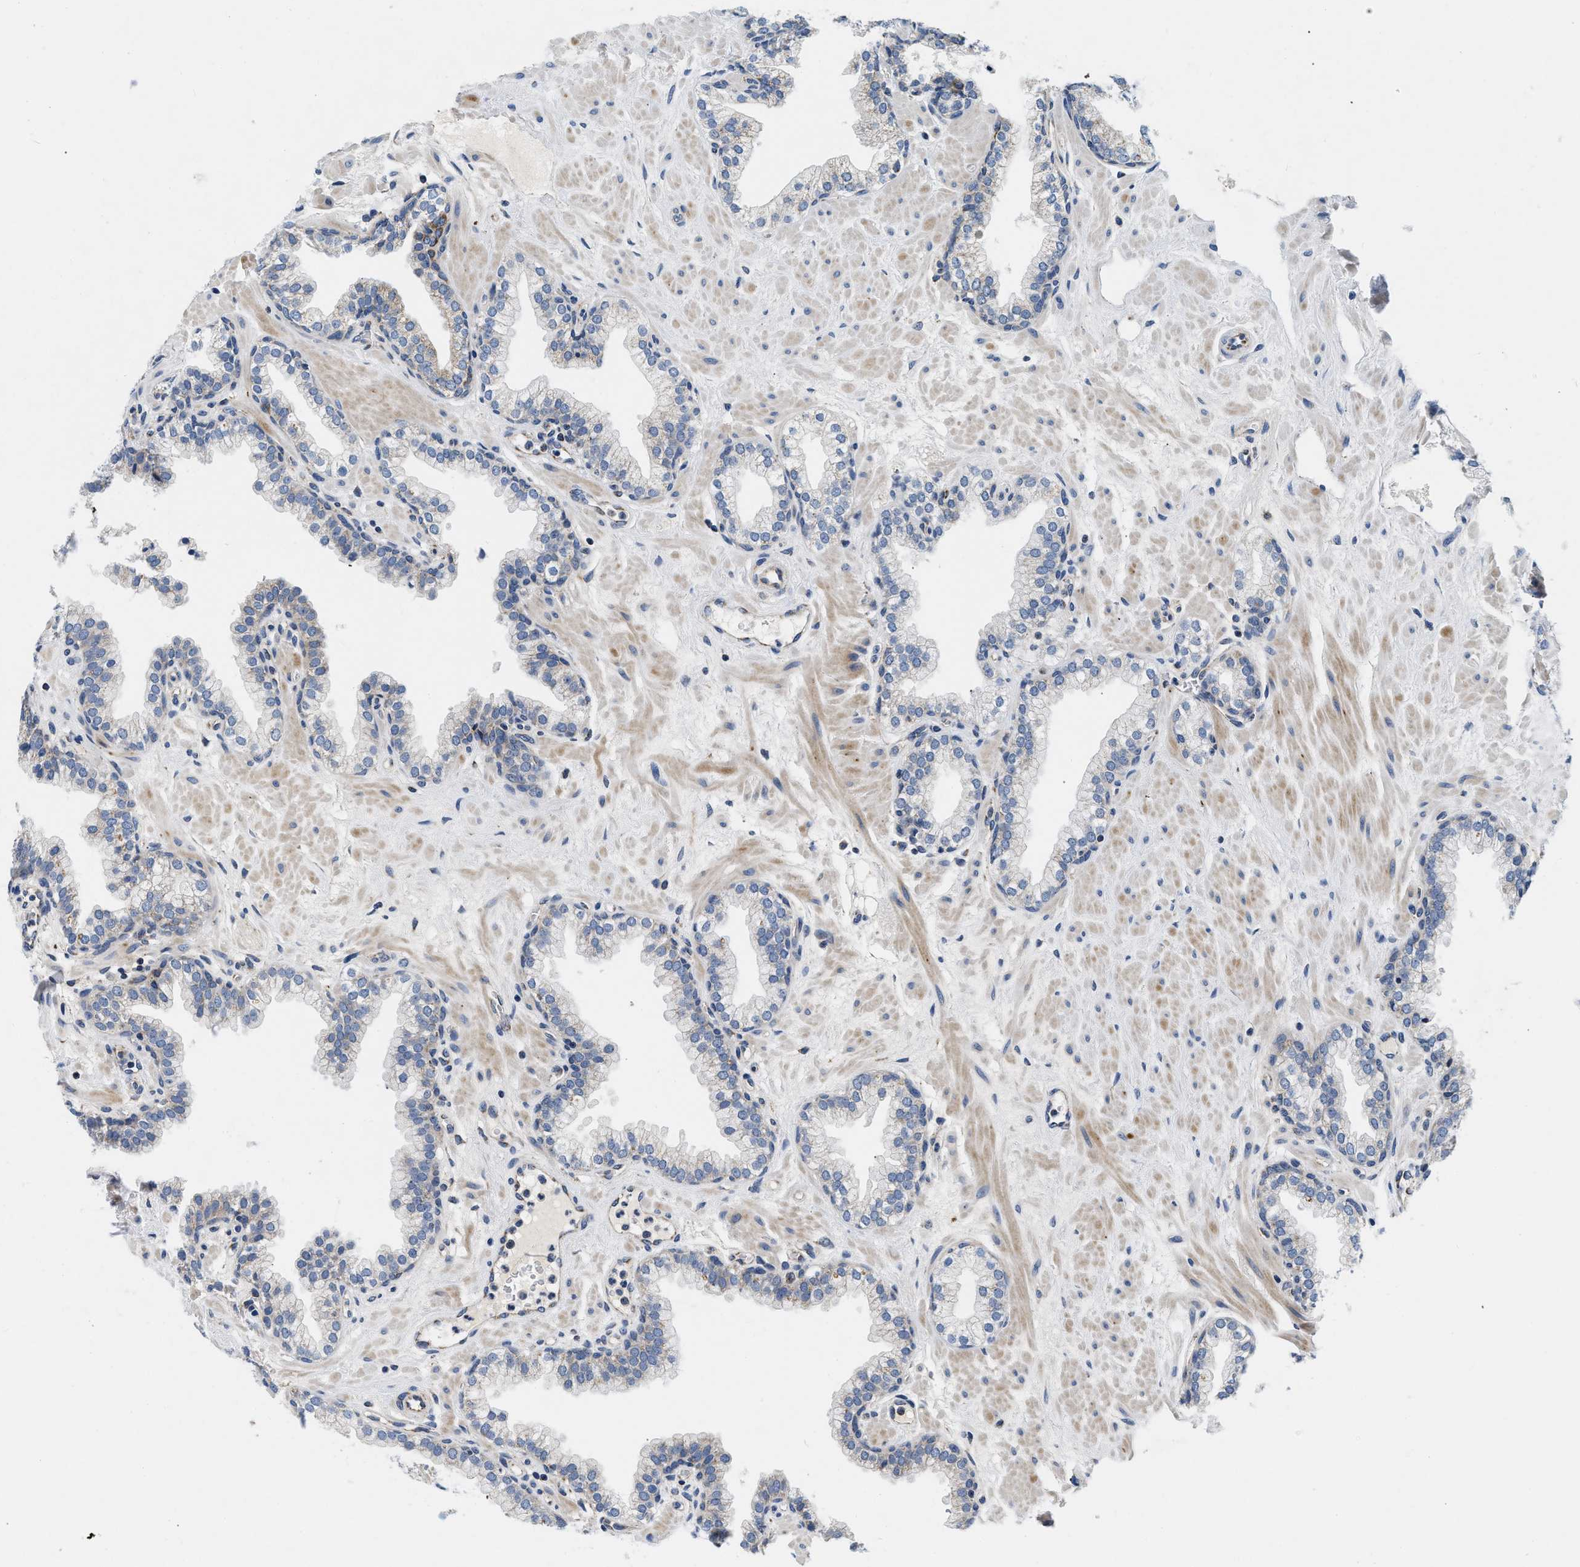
{"staining": {"intensity": "weak", "quantity": "<25%", "location": "cytoplasmic/membranous"}, "tissue": "prostate", "cell_type": "Glandular cells", "image_type": "normal", "snomed": [{"axis": "morphology", "description": "Normal tissue, NOS"}, {"axis": "morphology", "description": "Urothelial carcinoma, Low grade"}, {"axis": "topography", "description": "Urinary bladder"}, {"axis": "topography", "description": "Prostate"}], "caption": "Benign prostate was stained to show a protein in brown. There is no significant positivity in glandular cells.", "gene": "PDP1", "patient": {"sex": "male", "age": 60}}